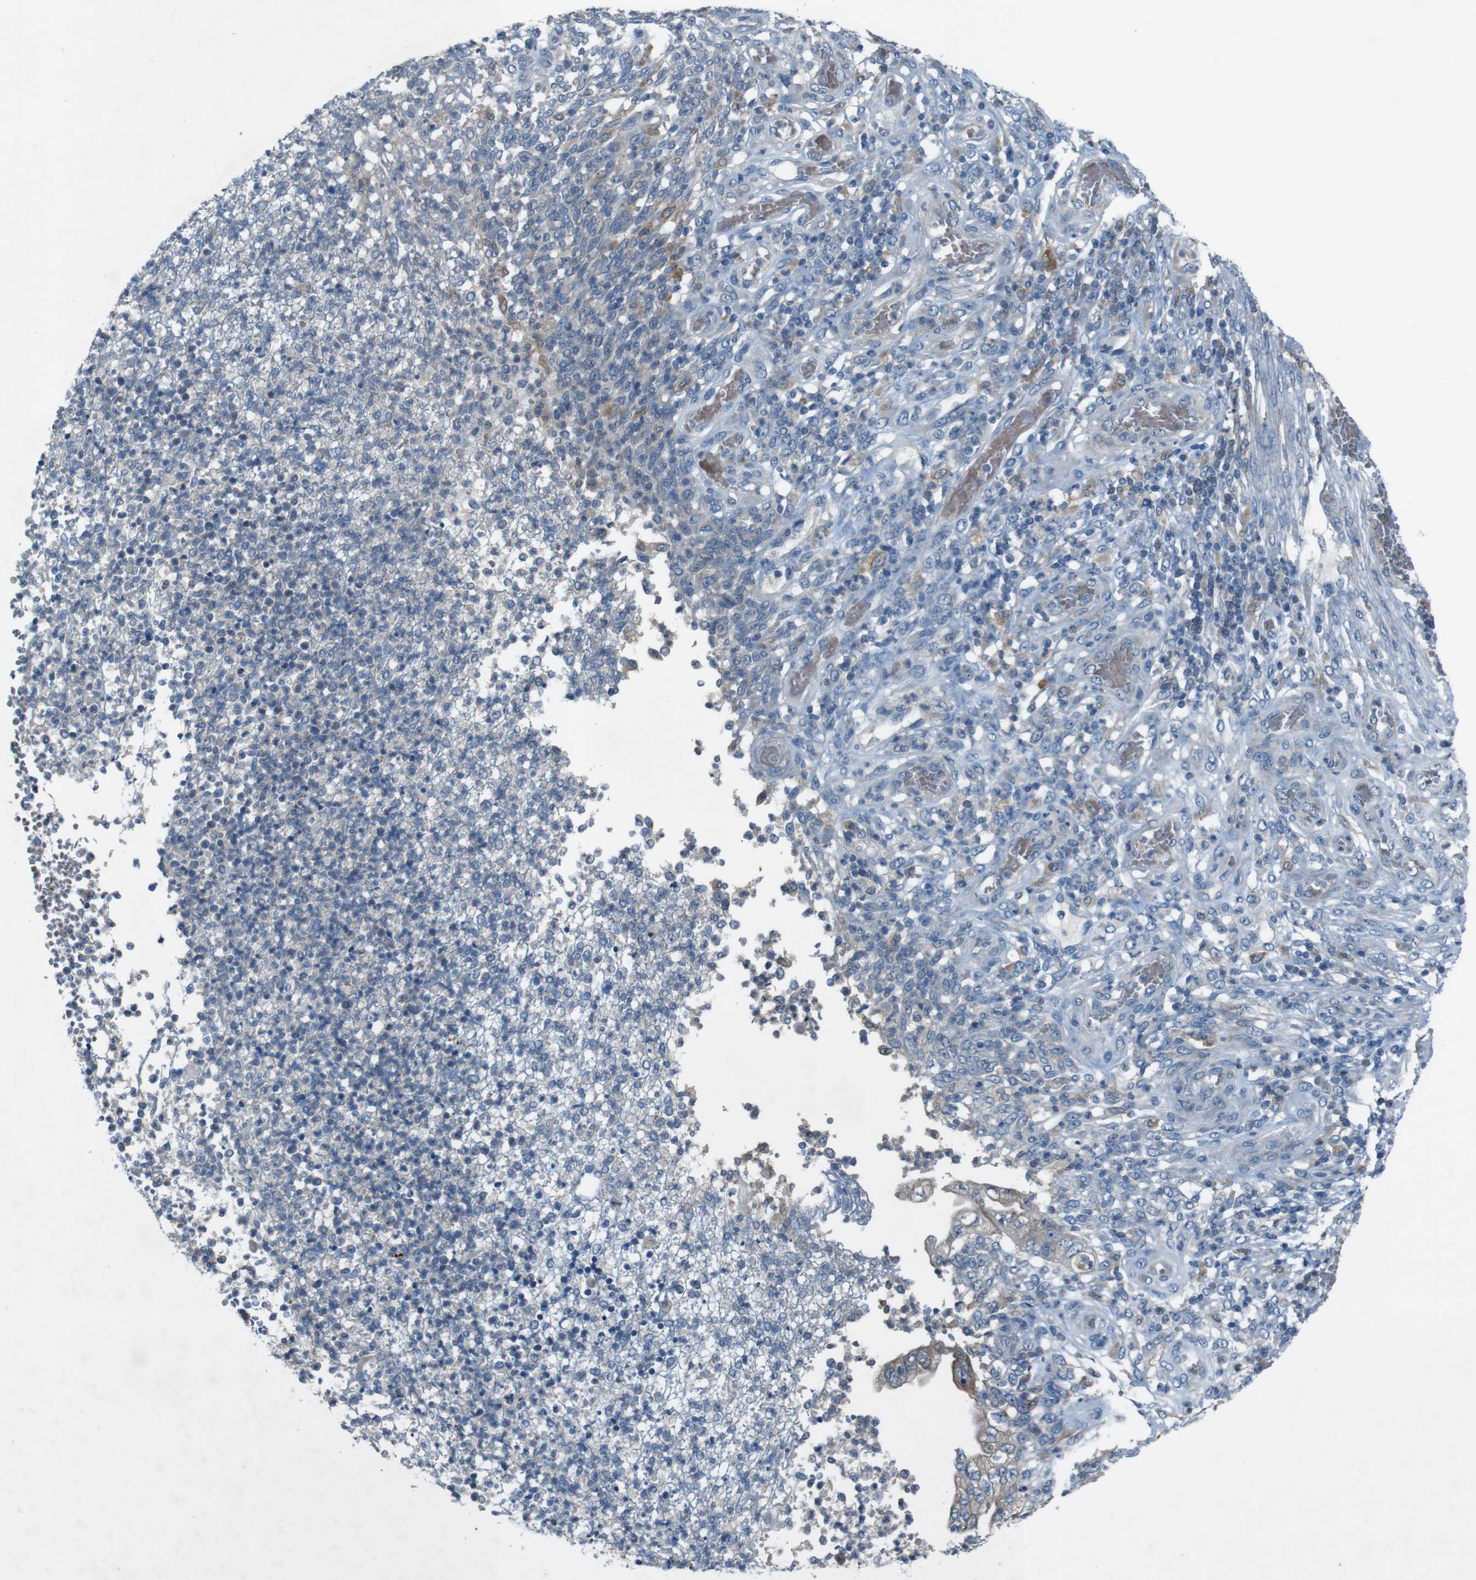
{"staining": {"intensity": "moderate", "quantity": "25%-75%", "location": "cytoplasmic/membranous"}, "tissue": "stomach cancer", "cell_type": "Tumor cells", "image_type": "cancer", "snomed": [{"axis": "morphology", "description": "Adenocarcinoma, NOS"}, {"axis": "topography", "description": "Stomach"}], "caption": "Immunohistochemical staining of stomach adenocarcinoma demonstrates medium levels of moderate cytoplasmic/membranous expression in about 25%-75% of tumor cells.", "gene": "MOGAT3", "patient": {"sex": "female", "age": 73}}